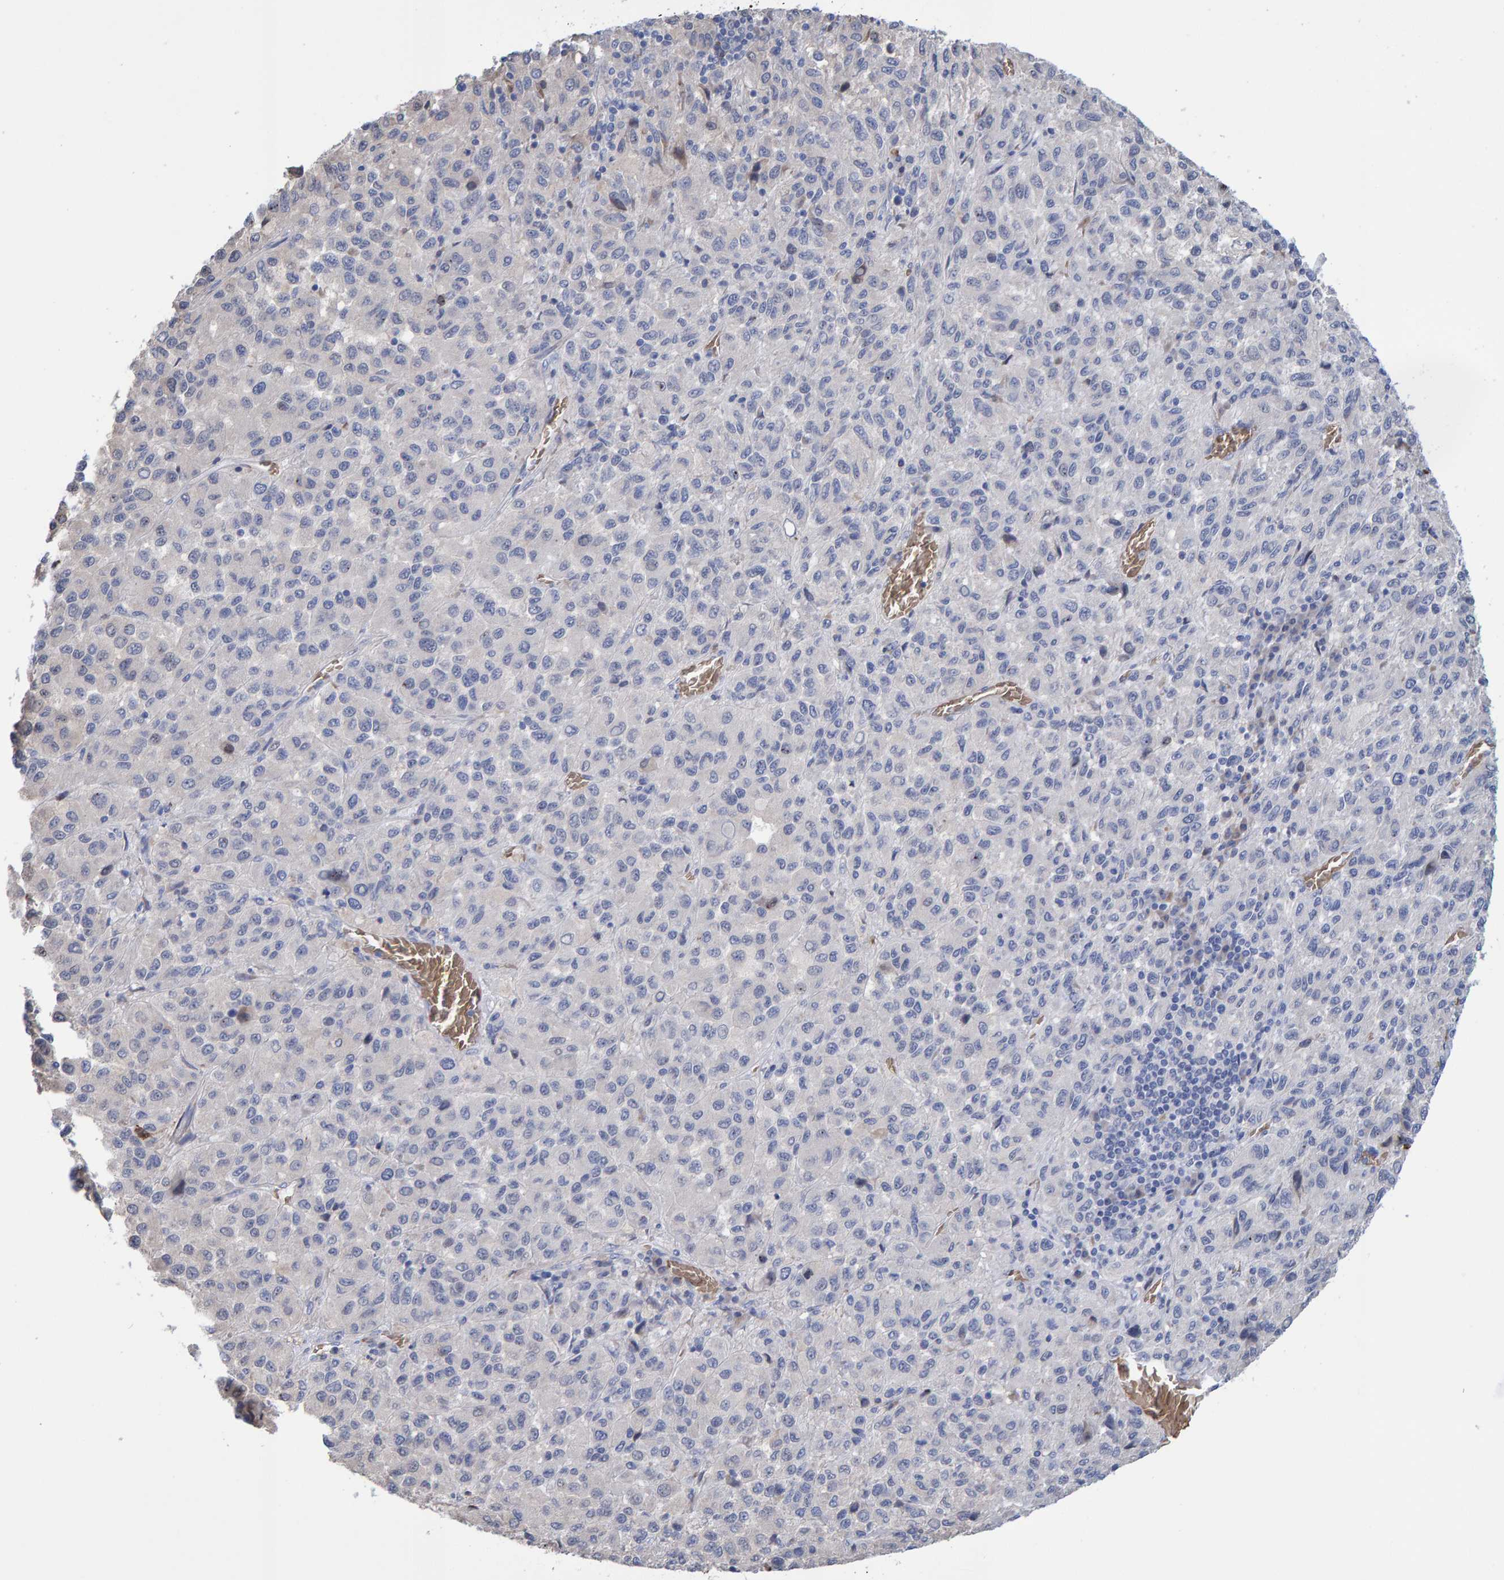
{"staining": {"intensity": "negative", "quantity": "none", "location": "none"}, "tissue": "skin cancer", "cell_type": "Tumor cells", "image_type": "cancer", "snomed": [{"axis": "morphology", "description": "Squamous cell carcinoma, NOS"}, {"axis": "topography", "description": "Skin"}], "caption": "This micrograph is of skin cancer (squamous cell carcinoma) stained with immunohistochemistry (IHC) to label a protein in brown with the nuclei are counter-stained blue. There is no positivity in tumor cells.", "gene": "VPS9D1", "patient": {"sex": "female", "age": 73}}